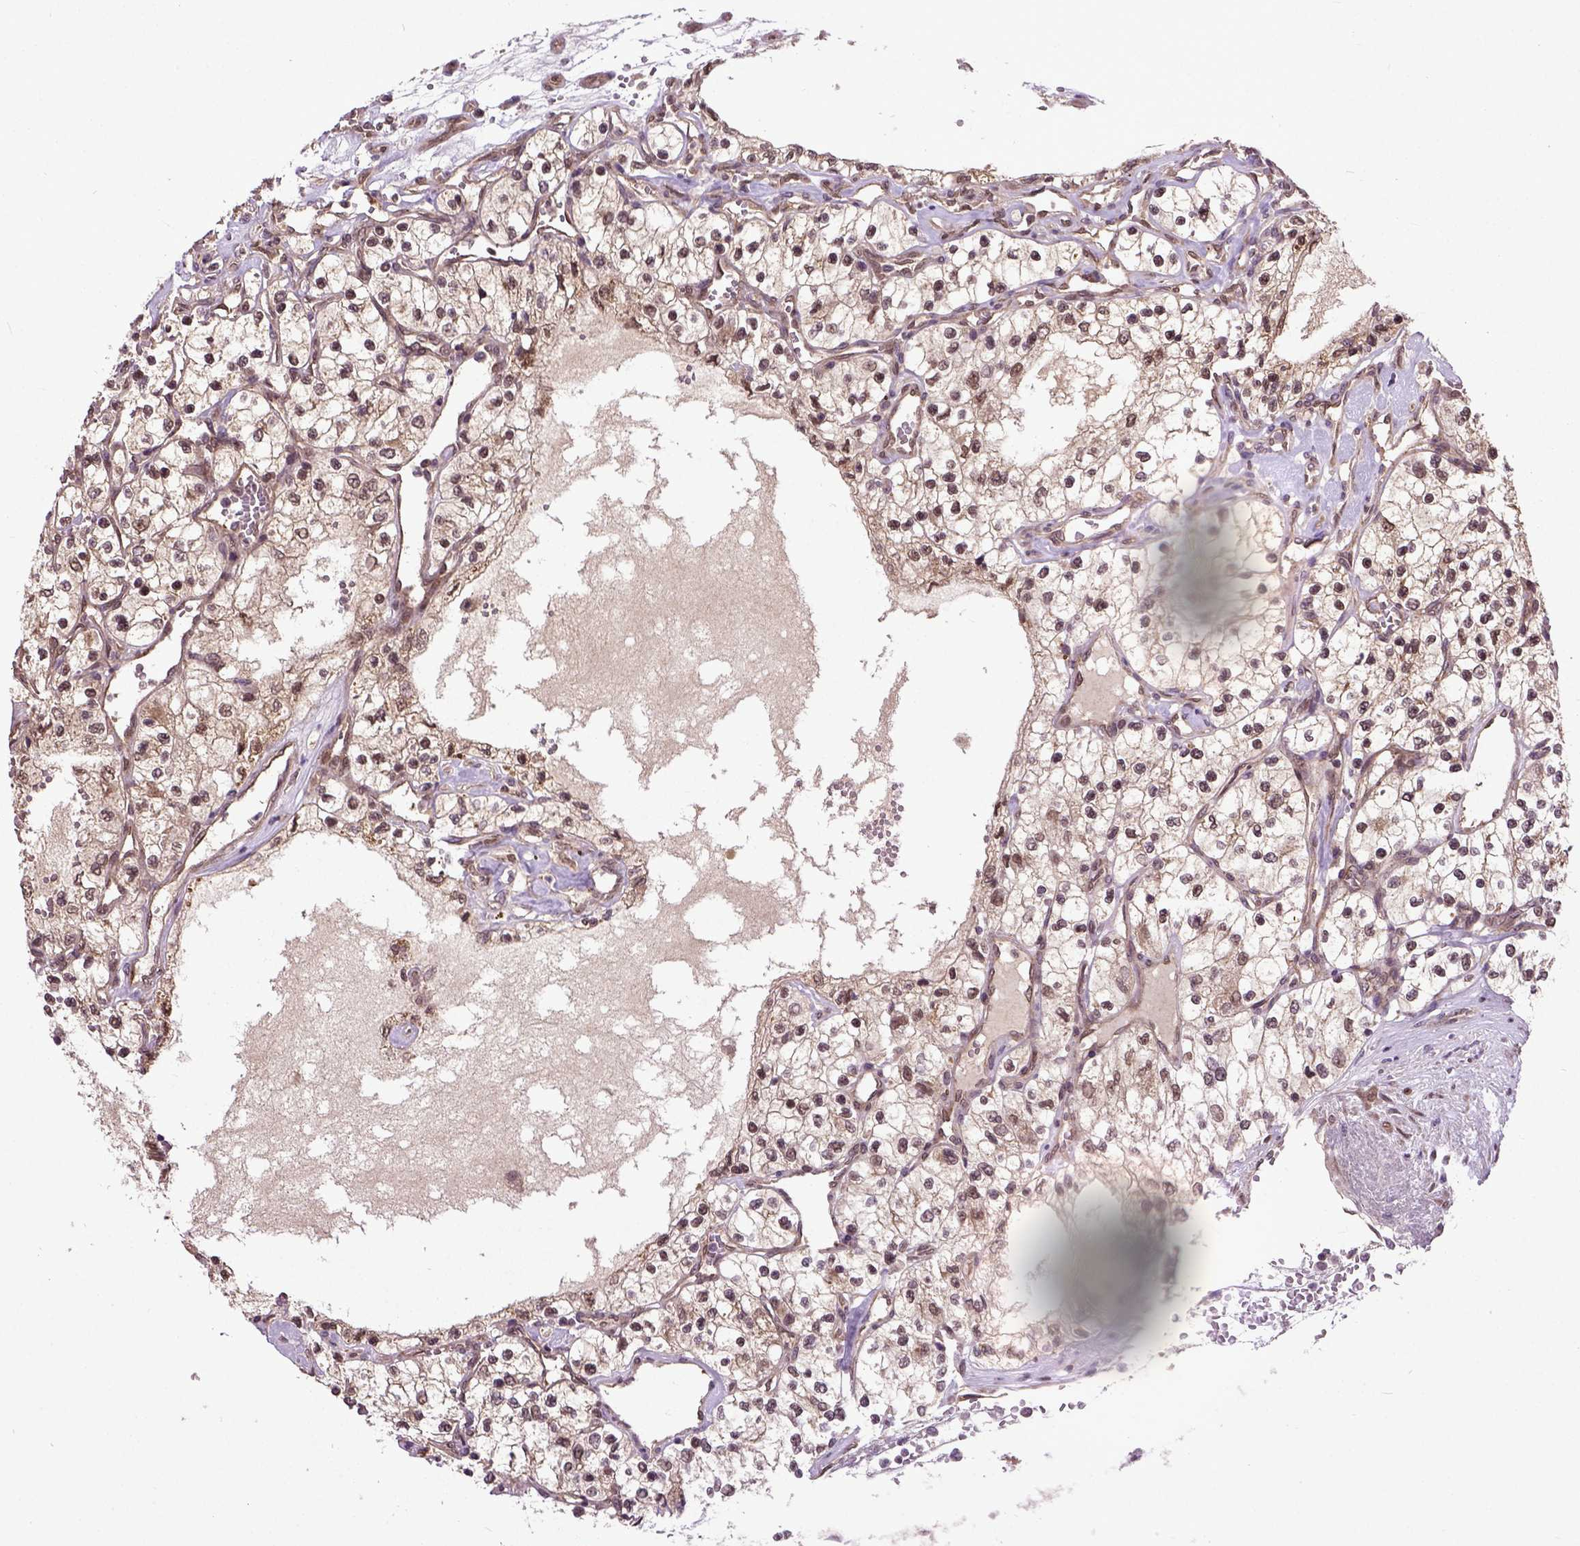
{"staining": {"intensity": "moderate", "quantity": ">75%", "location": "cytoplasmic/membranous,nuclear"}, "tissue": "renal cancer", "cell_type": "Tumor cells", "image_type": "cancer", "snomed": [{"axis": "morphology", "description": "Adenocarcinoma, NOS"}, {"axis": "topography", "description": "Kidney"}], "caption": "Brown immunohistochemical staining in human renal adenocarcinoma displays moderate cytoplasmic/membranous and nuclear positivity in approximately >75% of tumor cells.", "gene": "UBA3", "patient": {"sex": "female", "age": 69}}